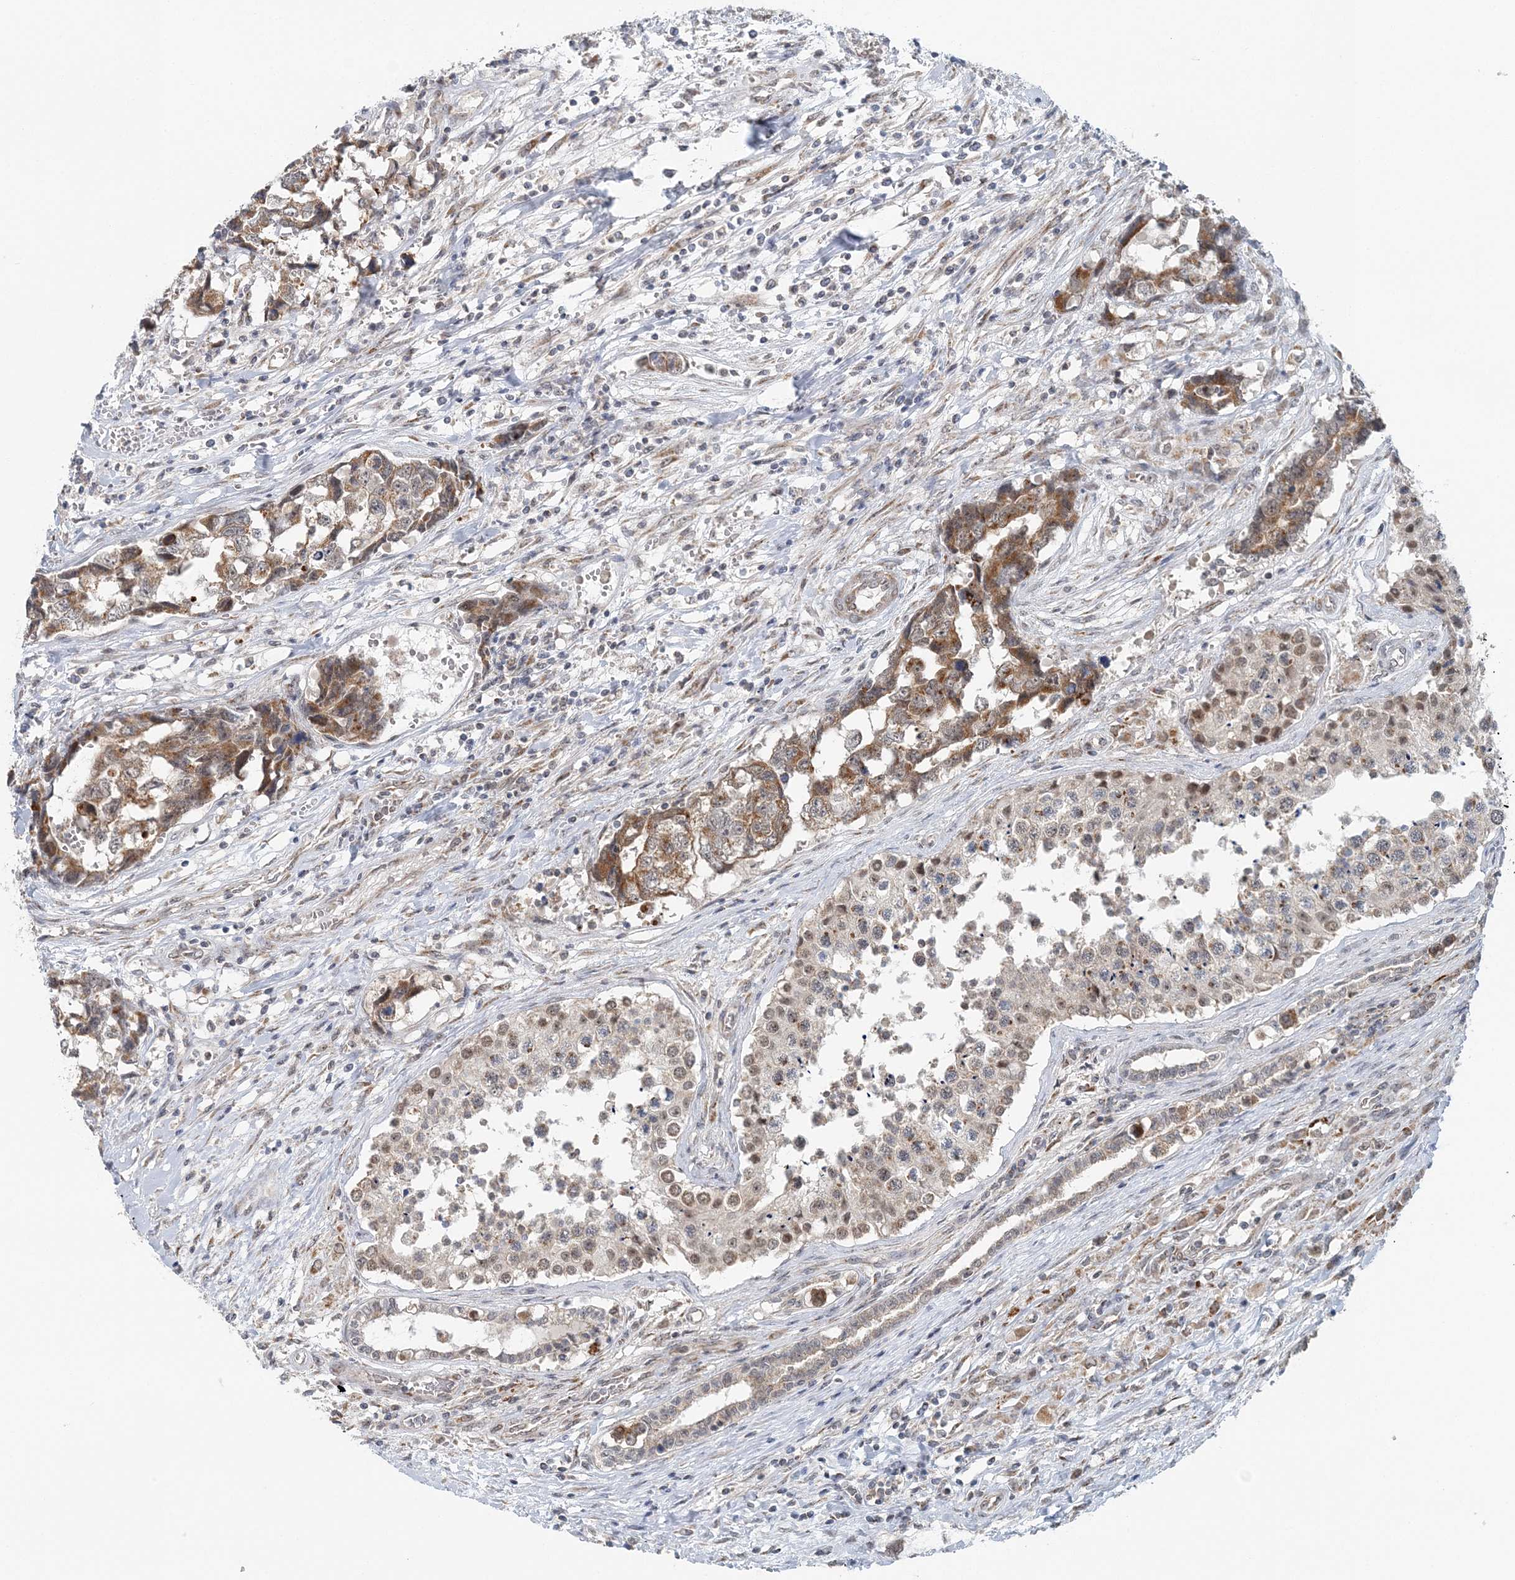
{"staining": {"intensity": "moderate", "quantity": ">75%", "location": "cytoplasmic/membranous"}, "tissue": "testis cancer", "cell_type": "Tumor cells", "image_type": "cancer", "snomed": [{"axis": "morphology", "description": "Carcinoma, Embryonal, NOS"}, {"axis": "topography", "description": "Testis"}], "caption": "IHC micrograph of testis cancer (embryonal carcinoma) stained for a protein (brown), which reveals medium levels of moderate cytoplasmic/membranous positivity in approximately >75% of tumor cells.", "gene": "RNF150", "patient": {"sex": "male", "age": 31}}